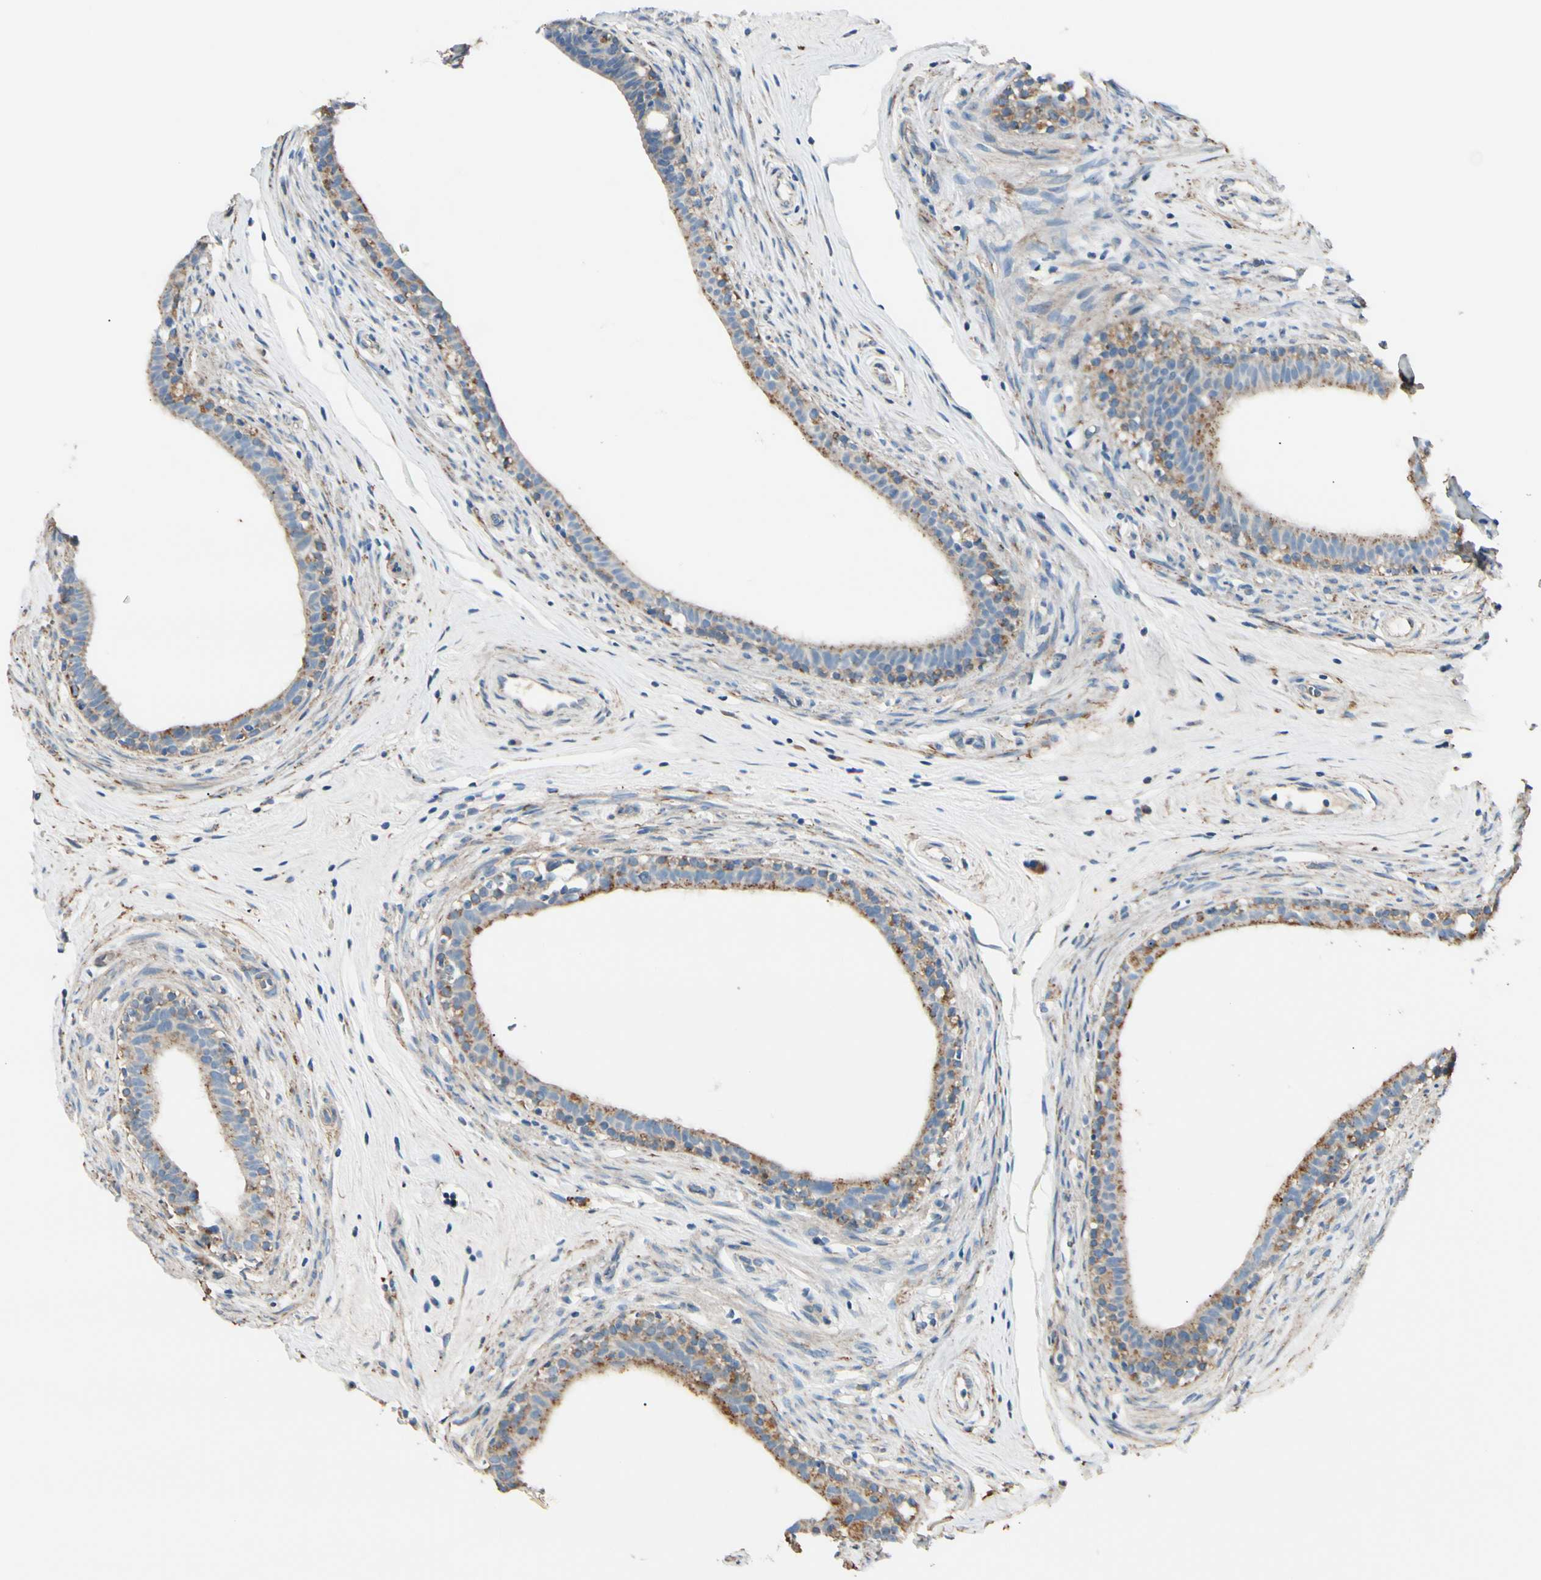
{"staining": {"intensity": "weak", "quantity": ">75%", "location": "cytoplasmic/membranous"}, "tissue": "epididymis", "cell_type": "Glandular cells", "image_type": "normal", "snomed": [{"axis": "morphology", "description": "Normal tissue, NOS"}, {"axis": "morphology", "description": "Inflammation, NOS"}, {"axis": "topography", "description": "Epididymis"}], "caption": "Immunohistochemistry (IHC) histopathology image of unremarkable epididymis stained for a protein (brown), which demonstrates low levels of weak cytoplasmic/membranous staining in approximately >75% of glandular cells.", "gene": "EPHA3", "patient": {"sex": "male", "age": 84}}